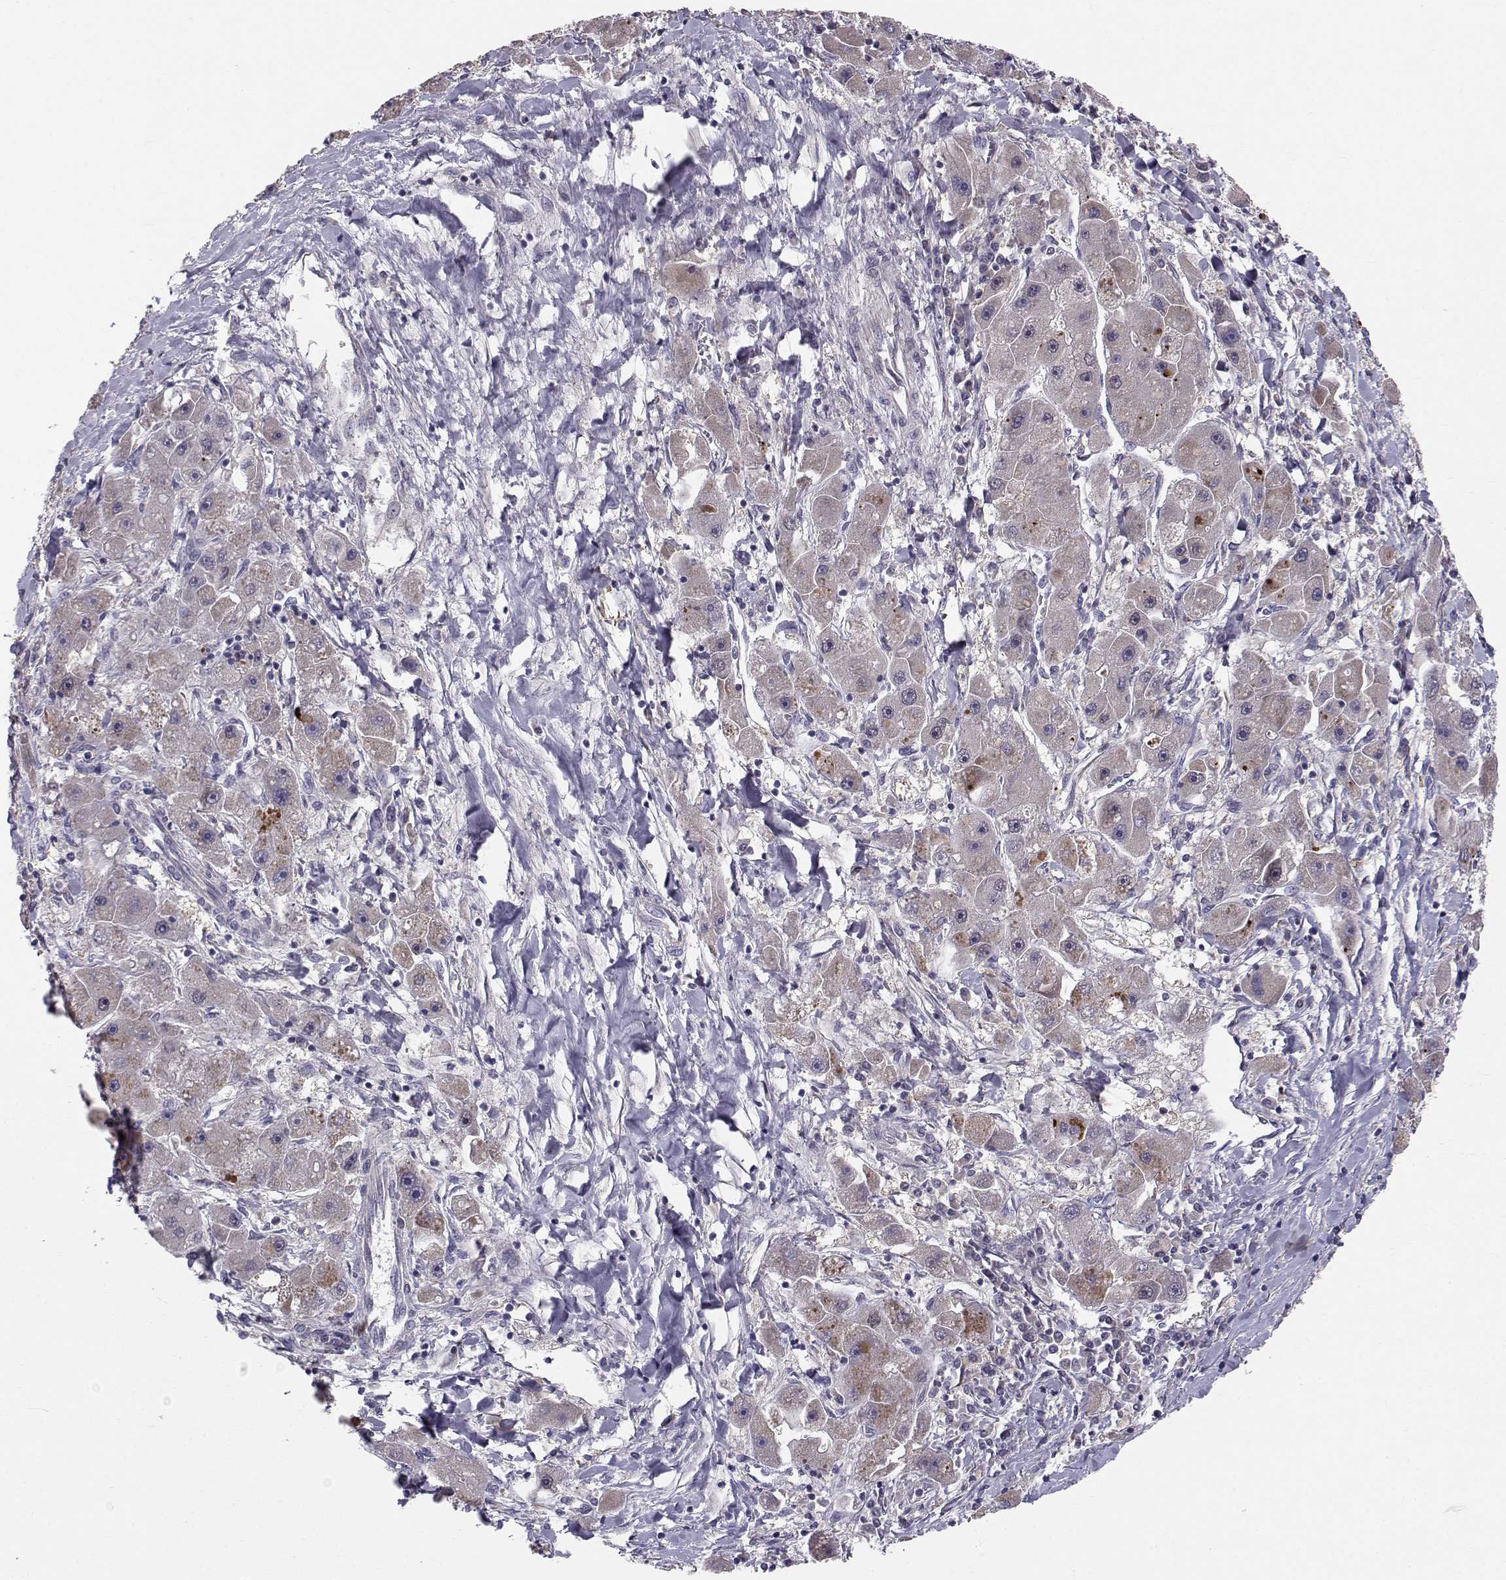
{"staining": {"intensity": "moderate", "quantity": "<25%", "location": "cytoplasmic/membranous"}, "tissue": "liver cancer", "cell_type": "Tumor cells", "image_type": "cancer", "snomed": [{"axis": "morphology", "description": "Carcinoma, Hepatocellular, NOS"}, {"axis": "topography", "description": "Liver"}], "caption": "This photomicrograph exhibits immunohistochemistry (IHC) staining of human liver cancer (hepatocellular carcinoma), with low moderate cytoplasmic/membranous expression in about <25% of tumor cells.", "gene": "PEX5L", "patient": {"sex": "male", "age": 24}}